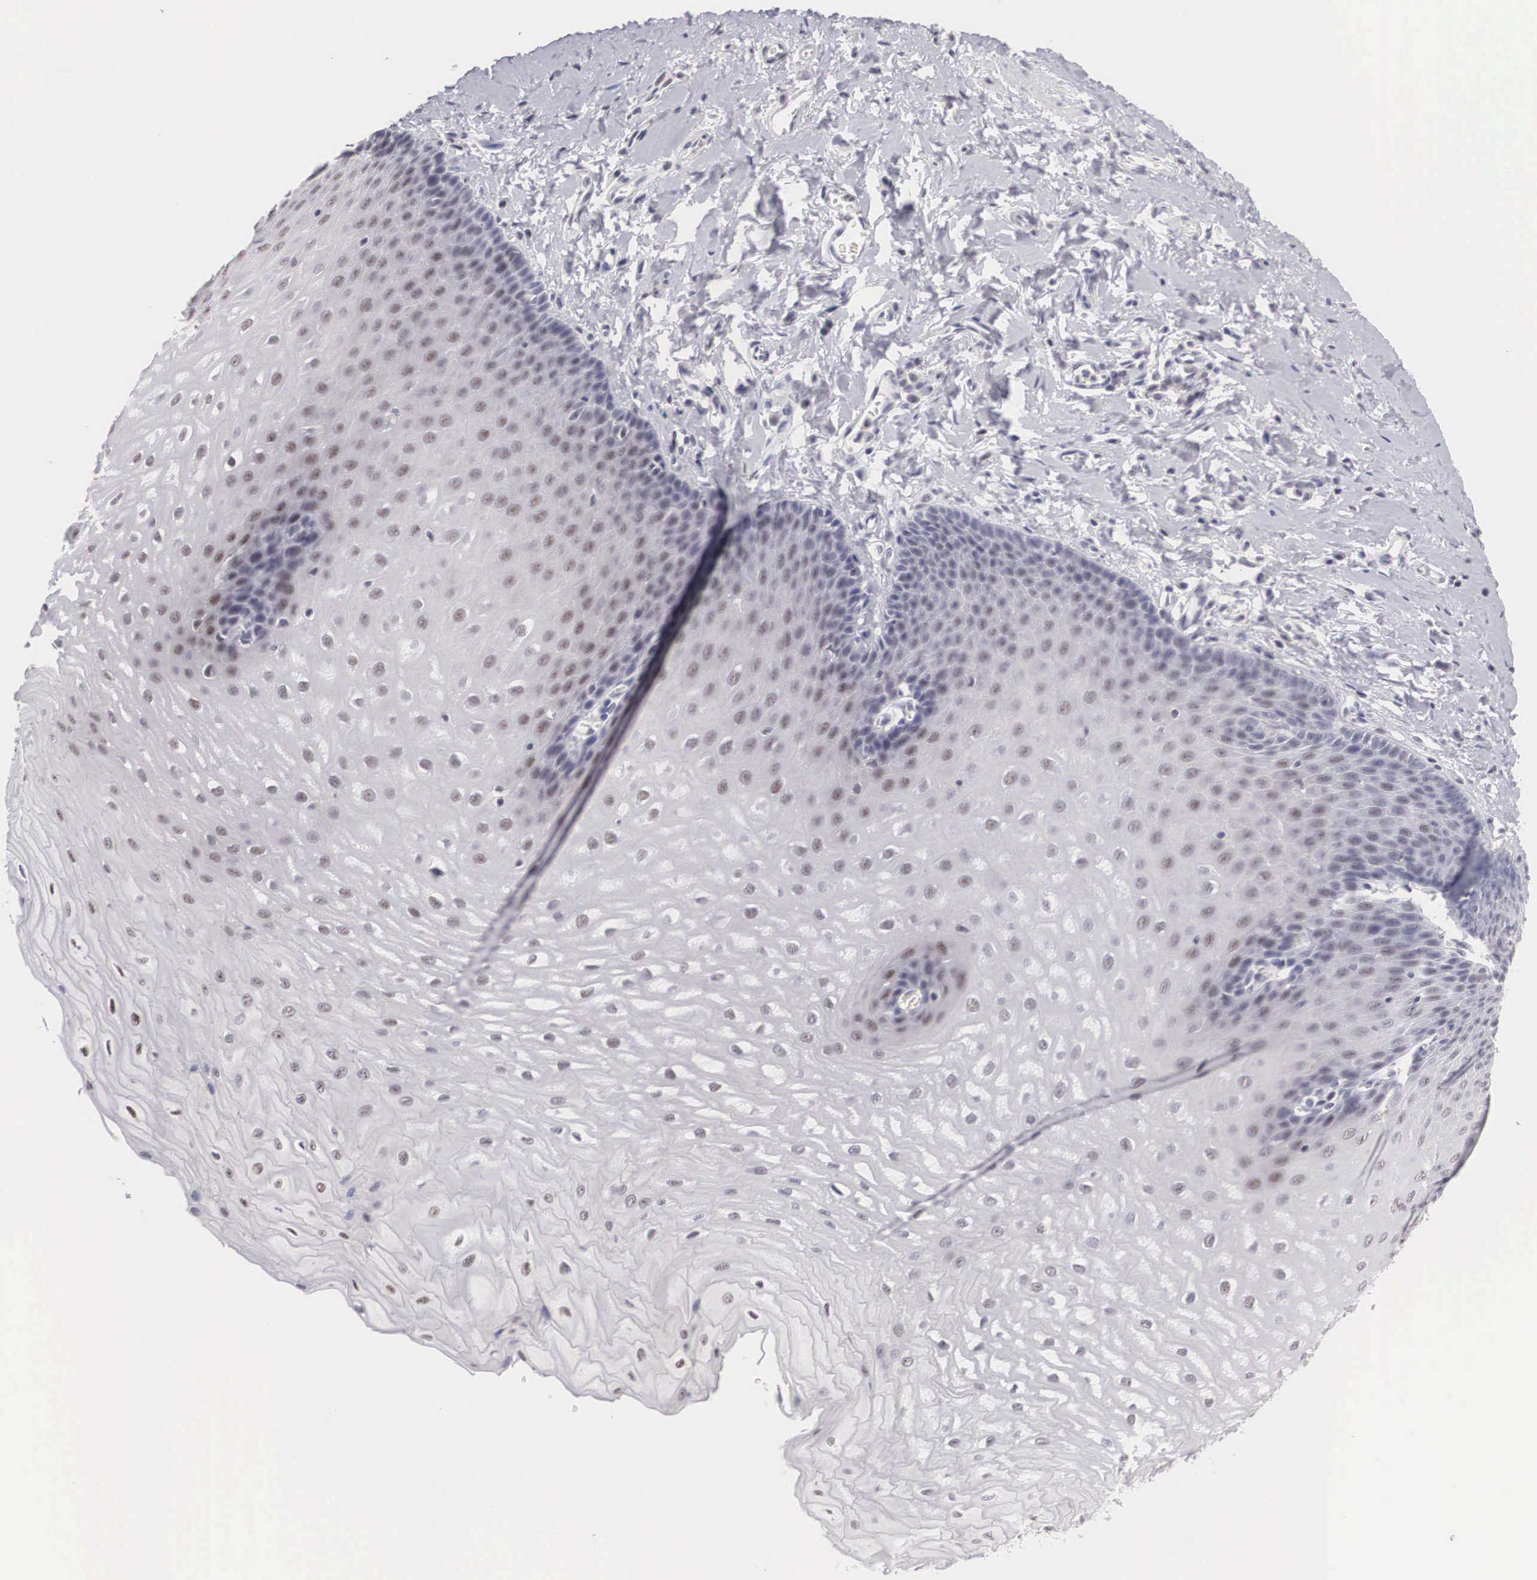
{"staining": {"intensity": "negative", "quantity": "none", "location": "none"}, "tissue": "esophagus", "cell_type": "Squamous epithelial cells", "image_type": "normal", "snomed": [{"axis": "morphology", "description": "Normal tissue, NOS"}, {"axis": "topography", "description": "Esophagus"}], "caption": "Immunohistochemistry photomicrograph of unremarkable esophagus: esophagus stained with DAB displays no significant protein expression in squamous epithelial cells. The staining is performed using DAB brown chromogen with nuclei counter-stained in using hematoxylin.", "gene": "FAM47A", "patient": {"sex": "male", "age": 70}}